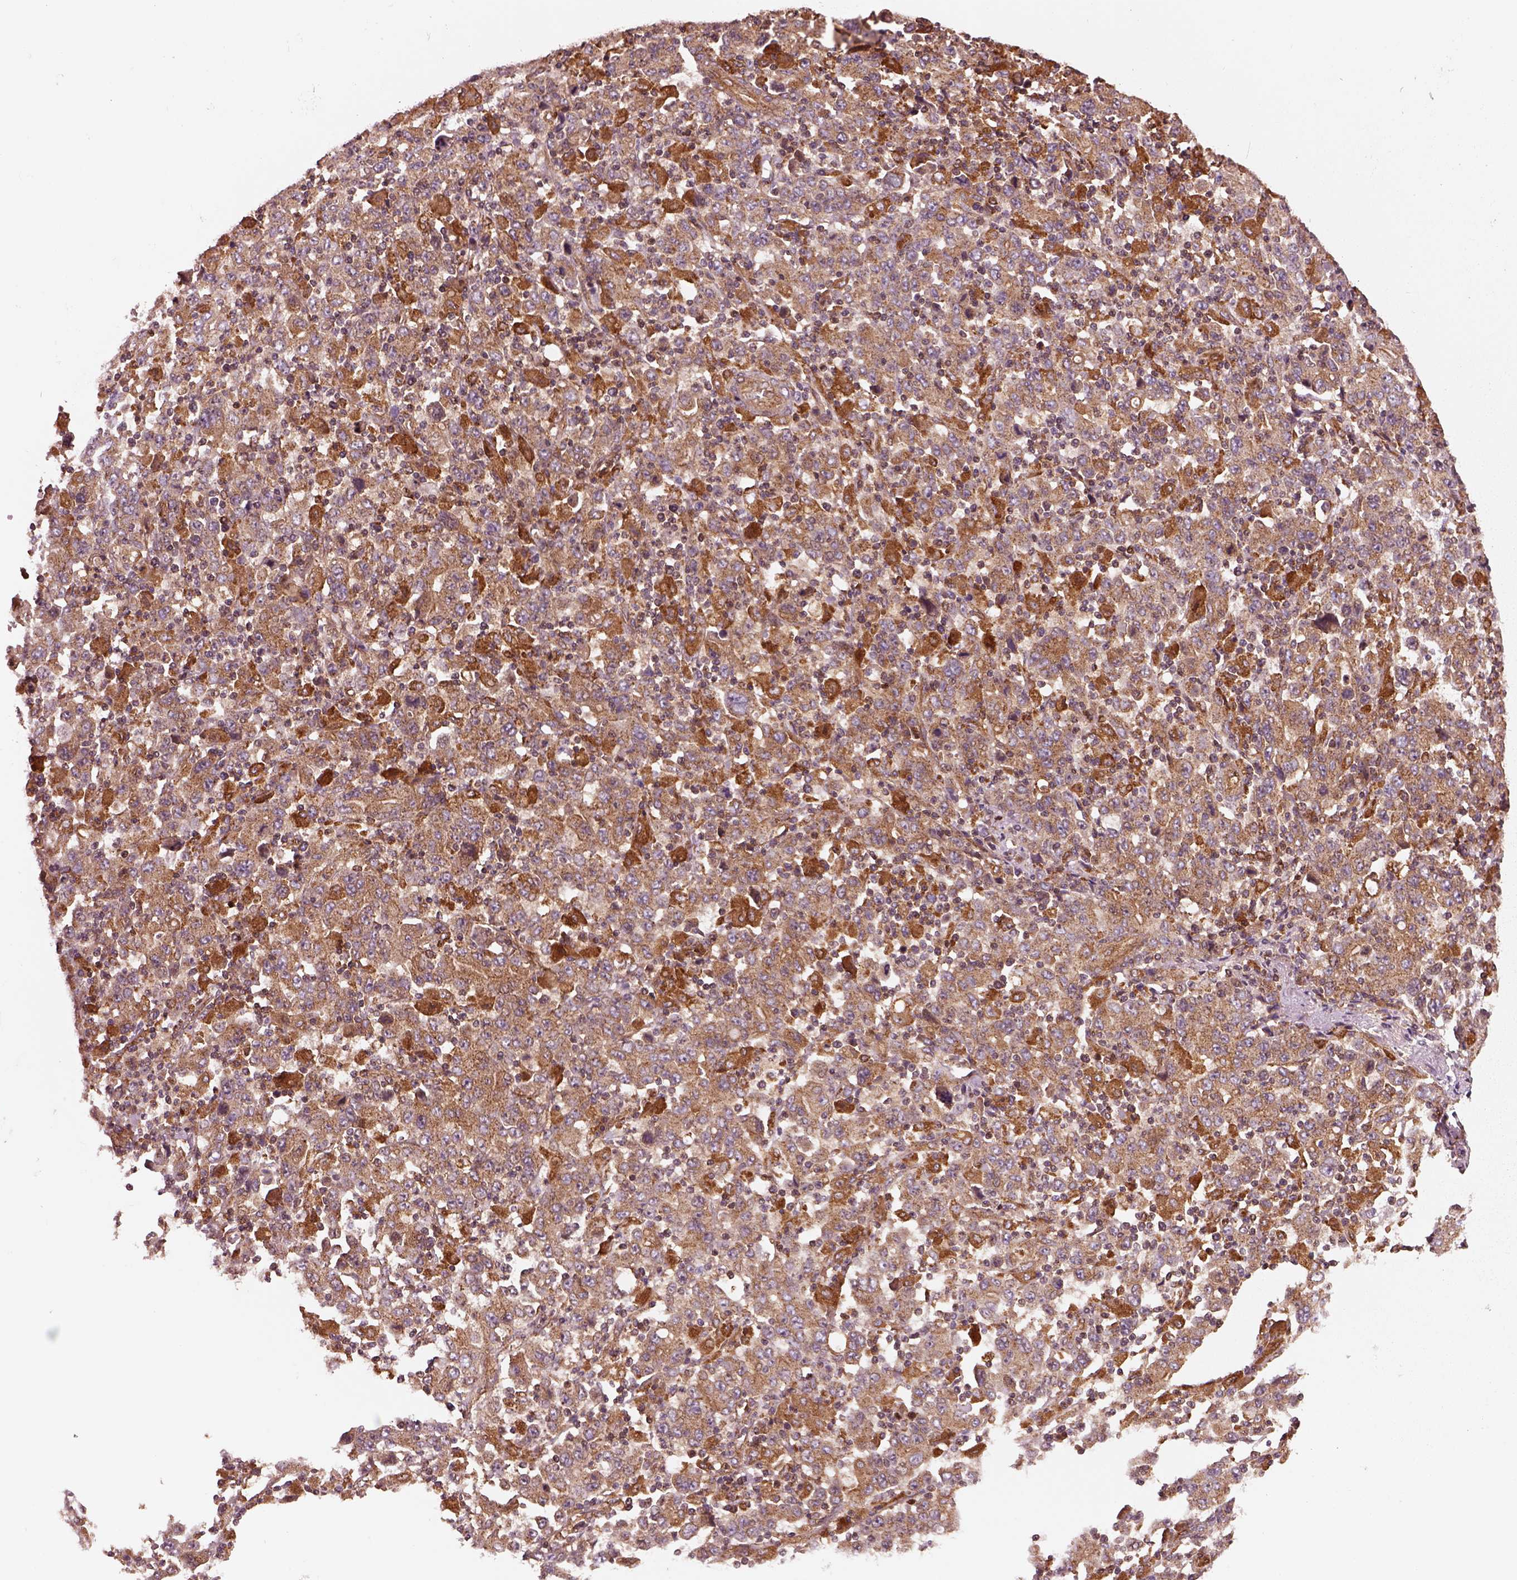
{"staining": {"intensity": "strong", "quantity": "<25%", "location": "cytoplasmic/membranous"}, "tissue": "stomach cancer", "cell_type": "Tumor cells", "image_type": "cancer", "snomed": [{"axis": "morphology", "description": "Adenocarcinoma, NOS"}, {"axis": "topography", "description": "Stomach, upper"}], "caption": "High-power microscopy captured an immunohistochemistry (IHC) micrograph of stomach cancer, revealing strong cytoplasmic/membranous positivity in about <25% of tumor cells. (DAB (3,3'-diaminobenzidine) IHC with brightfield microscopy, high magnification).", "gene": "WASHC2A", "patient": {"sex": "male", "age": 69}}